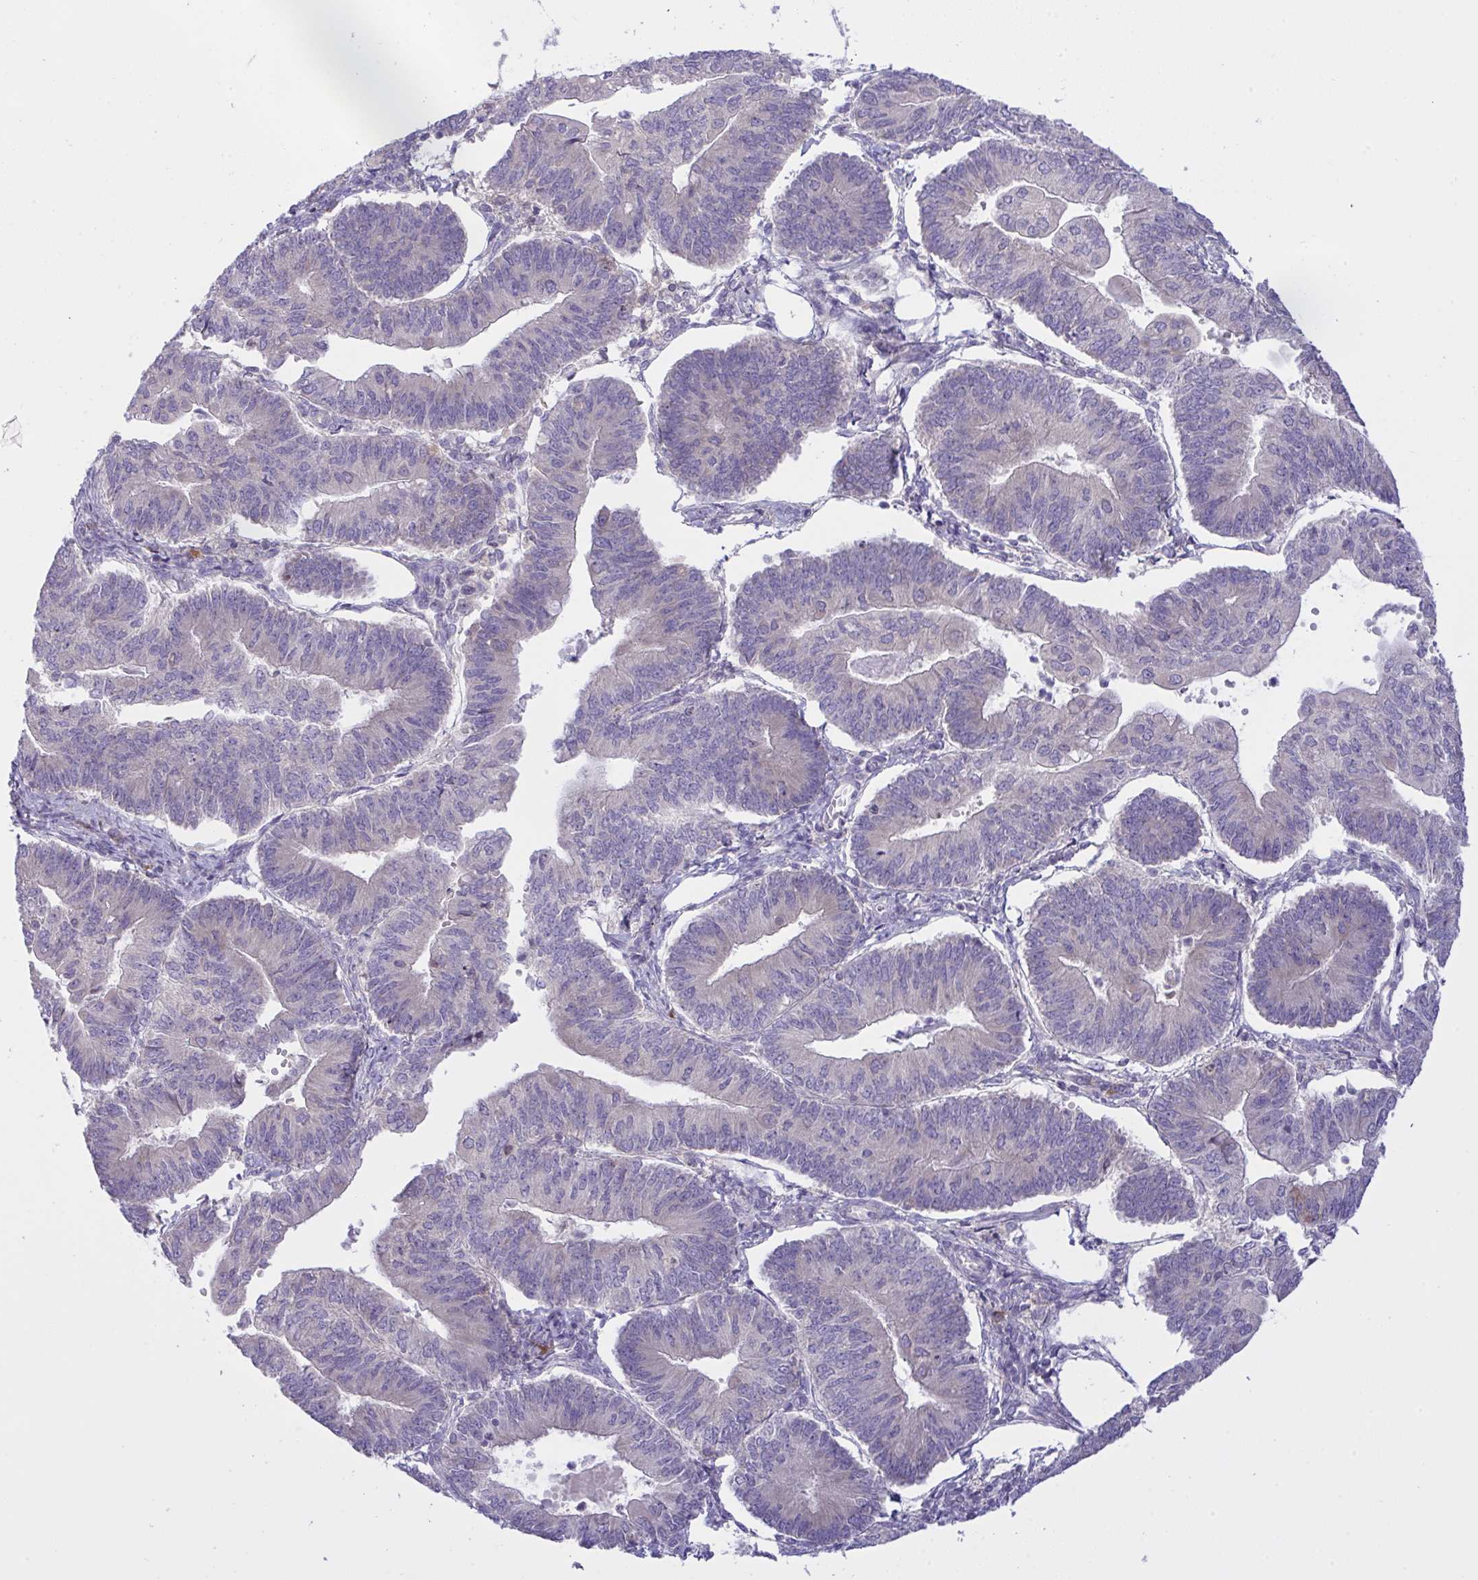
{"staining": {"intensity": "negative", "quantity": "none", "location": "none"}, "tissue": "endometrial cancer", "cell_type": "Tumor cells", "image_type": "cancer", "snomed": [{"axis": "morphology", "description": "Adenocarcinoma, NOS"}, {"axis": "topography", "description": "Endometrium"}], "caption": "Endometrial adenocarcinoma was stained to show a protein in brown. There is no significant expression in tumor cells.", "gene": "TMEM41A", "patient": {"sex": "female", "age": 65}}